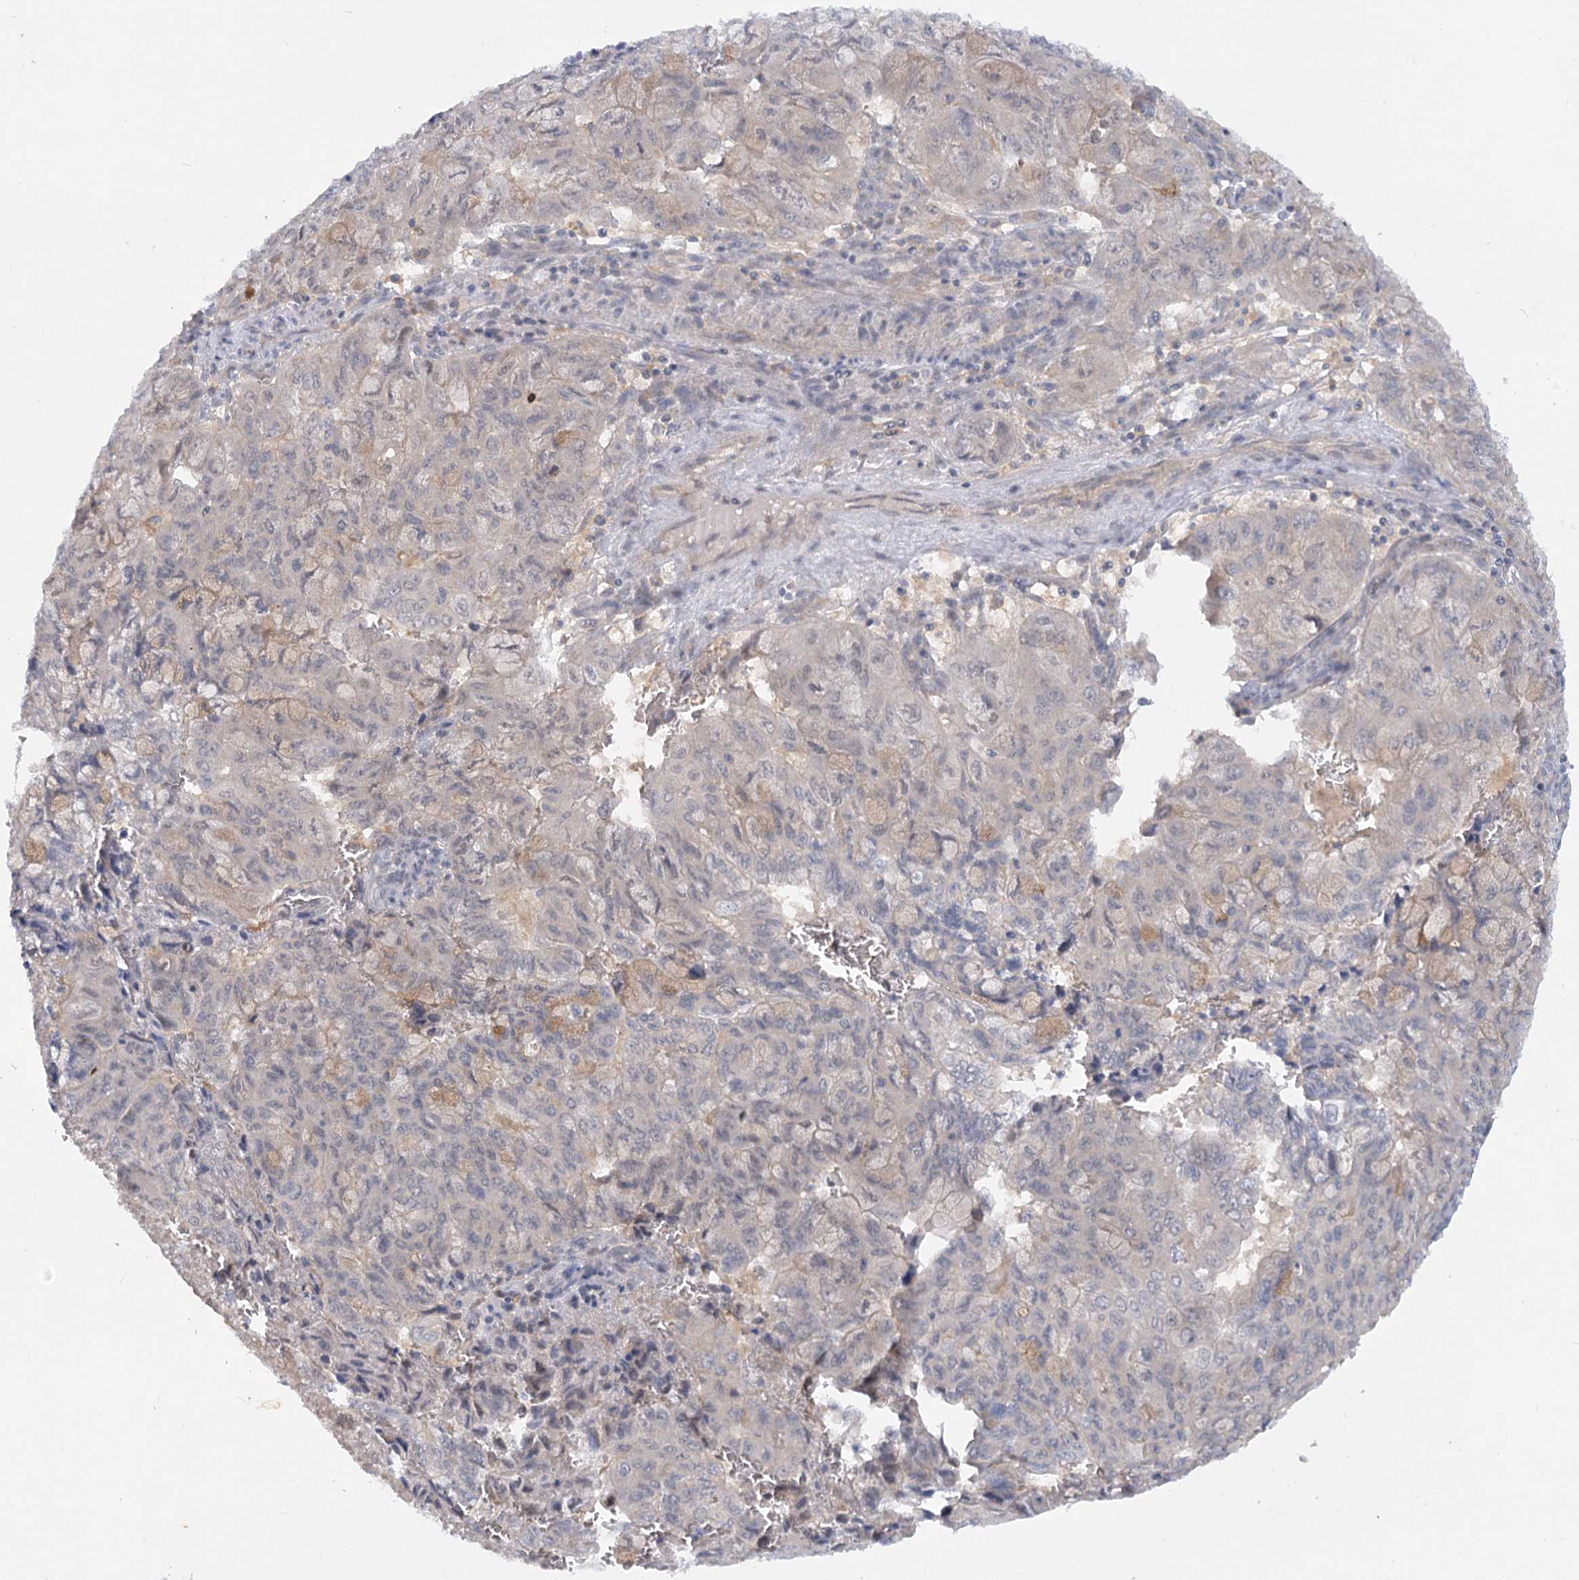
{"staining": {"intensity": "negative", "quantity": "none", "location": "none"}, "tissue": "pancreatic cancer", "cell_type": "Tumor cells", "image_type": "cancer", "snomed": [{"axis": "morphology", "description": "Adenocarcinoma, NOS"}, {"axis": "topography", "description": "Pancreas"}], "caption": "High power microscopy histopathology image of an IHC image of pancreatic cancer, revealing no significant expression in tumor cells.", "gene": "EFHC2", "patient": {"sex": "male", "age": 51}}